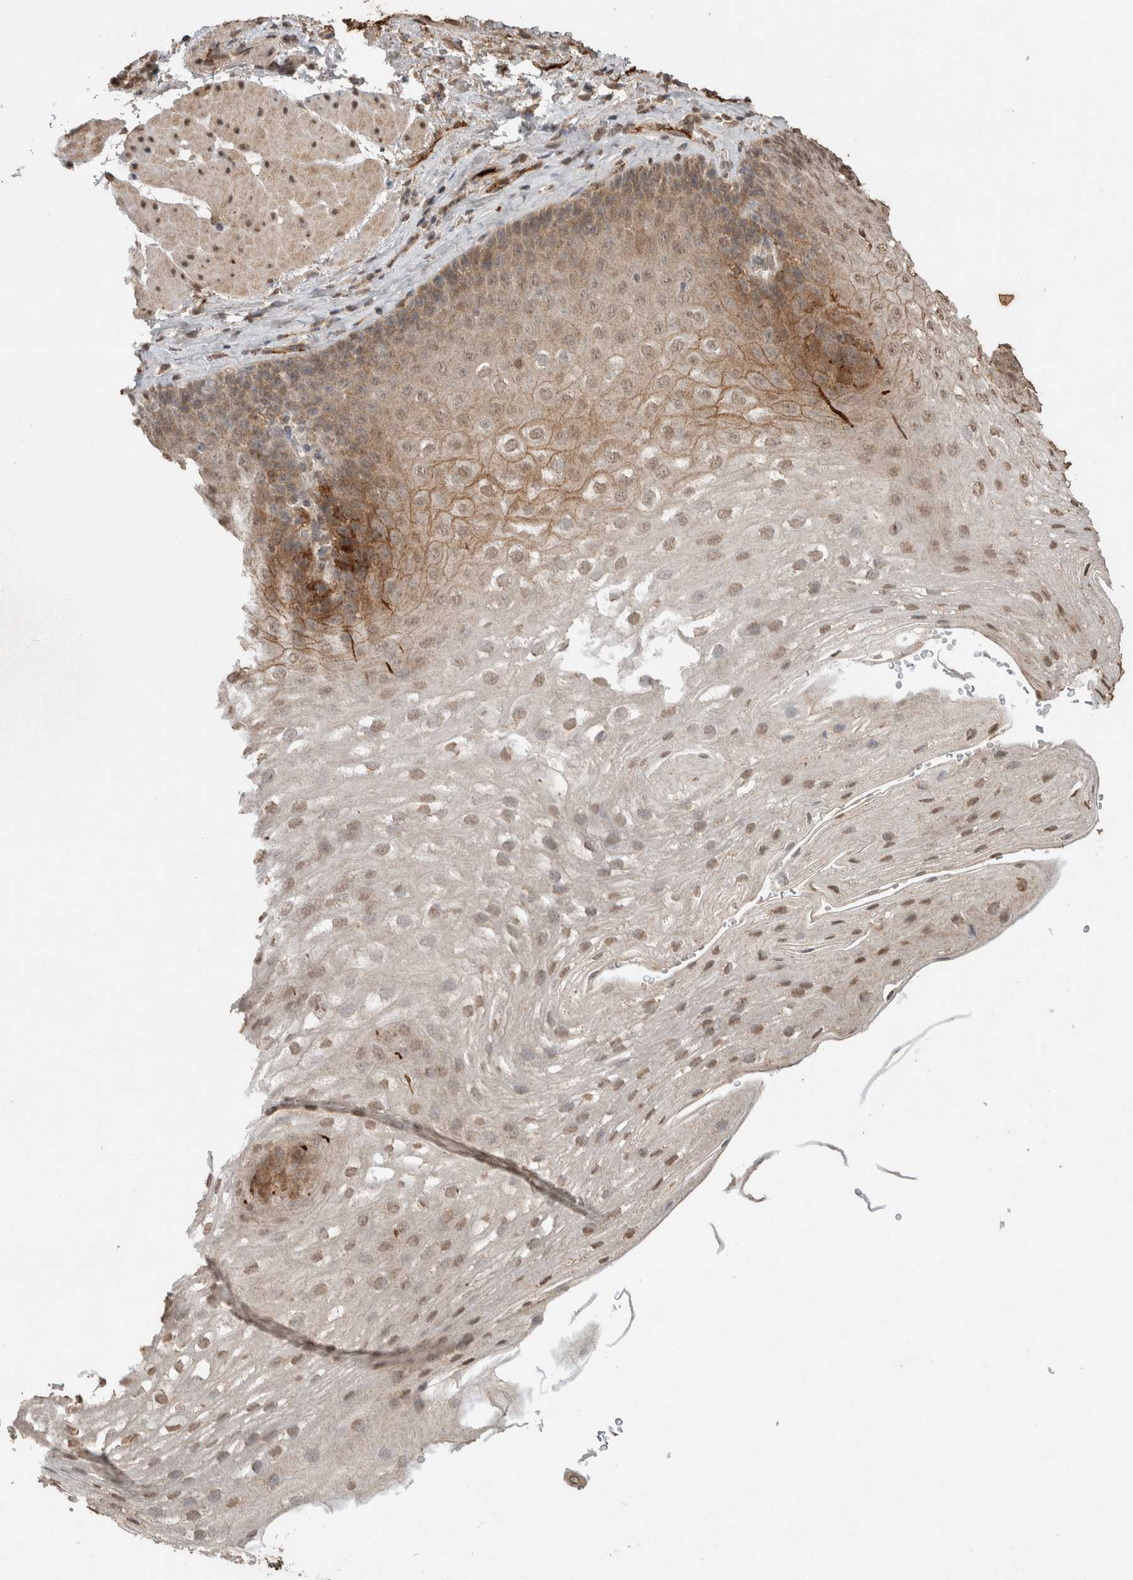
{"staining": {"intensity": "moderate", "quantity": "25%-75%", "location": "cytoplasmic/membranous,nuclear"}, "tissue": "esophagus", "cell_type": "Squamous epithelial cells", "image_type": "normal", "snomed": [{"axis": "morphology", "description": "Normal tissue, NOS"}, {"axis": "topography", "description": "Esophagus"}], "caption": "Moderate cytoplasmic/membranous,nuclear protein positivity is appreciated in about 25%-75% of squamous epithelial cells in esophagus.", "gene": "FAM3A", "patient": {"sex": "female", "age": 66}}